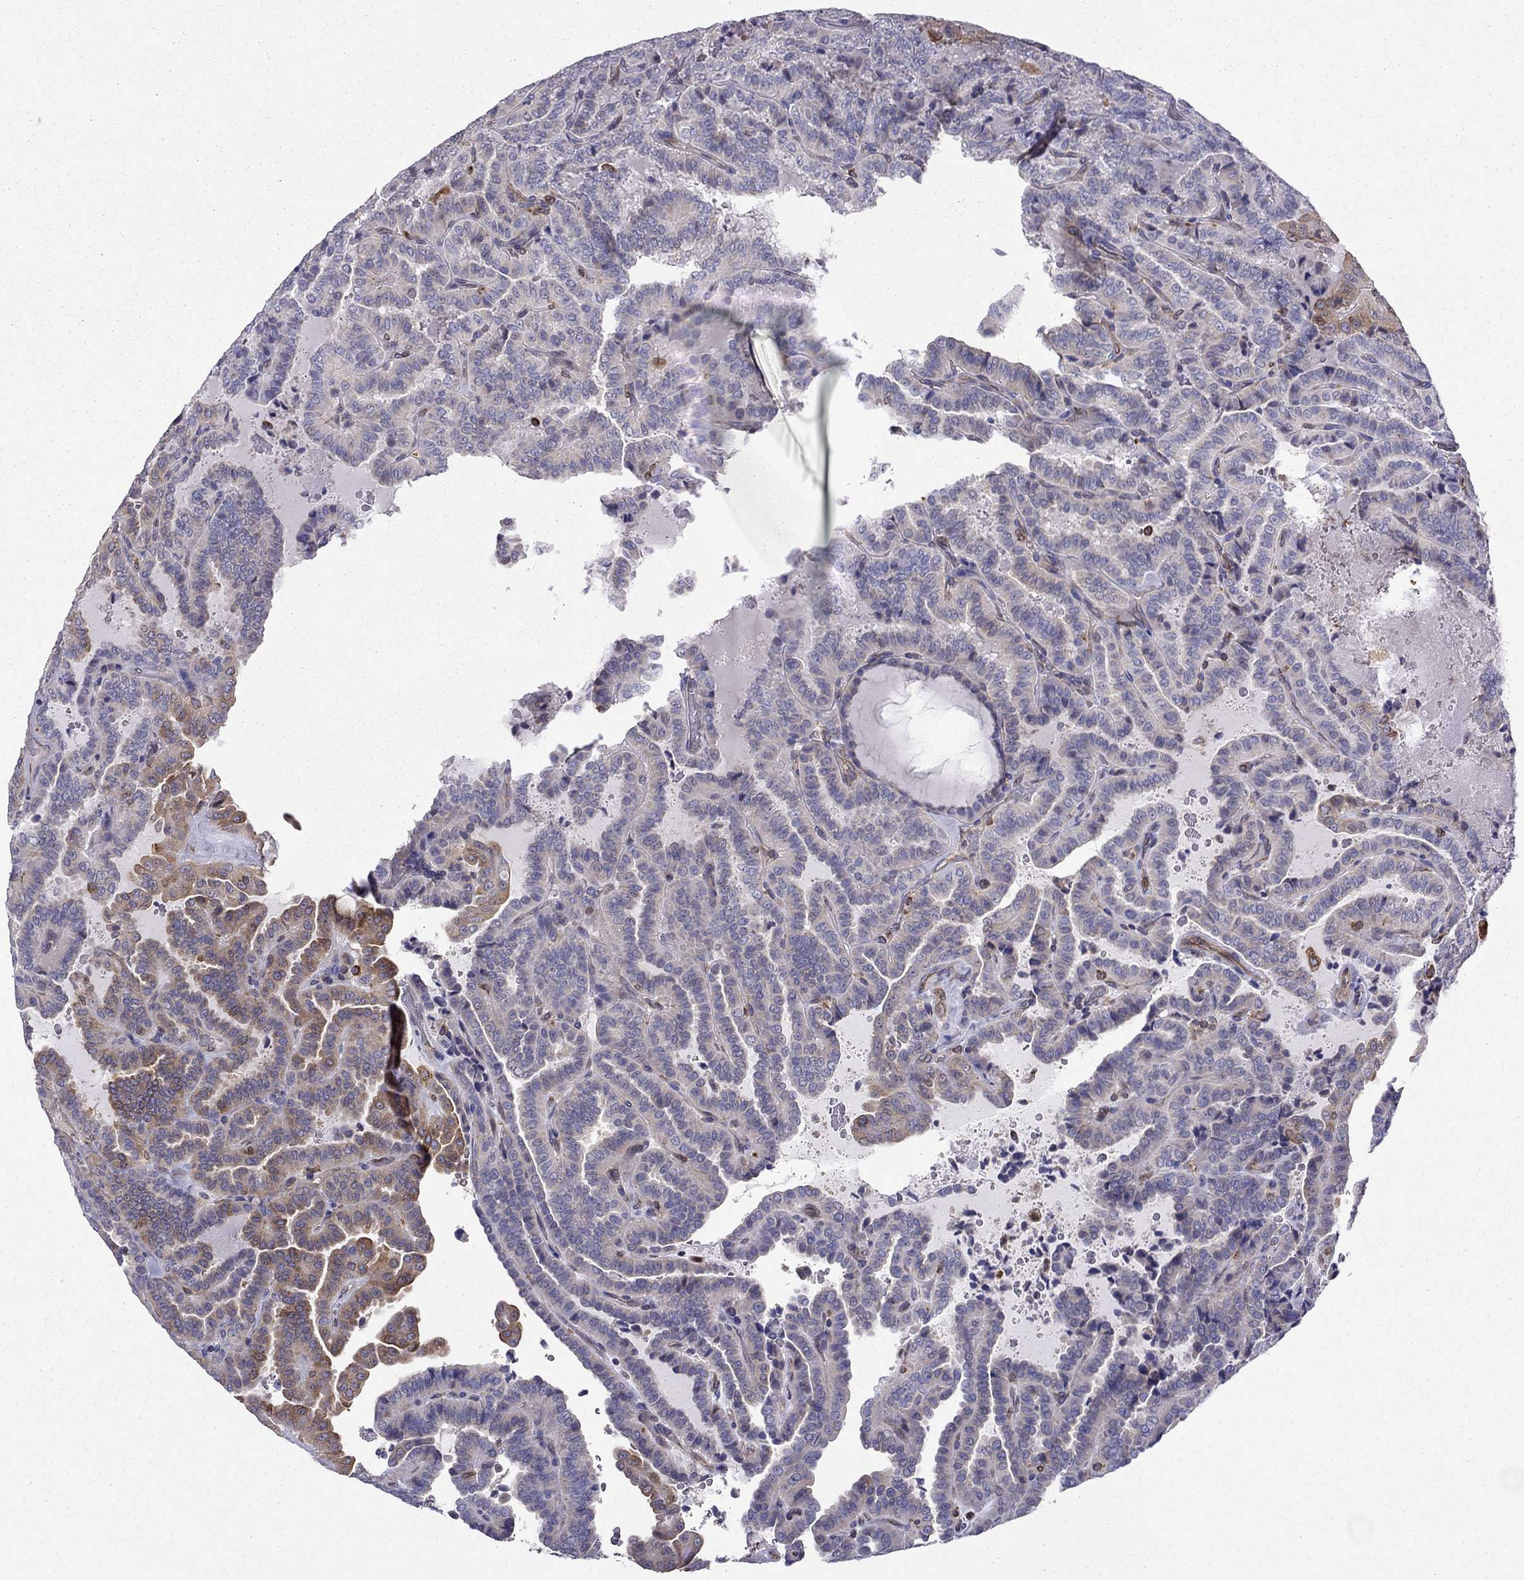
{"staining": {"intensity": "weak", "quantity": "<25%", "location": "cytoplasmic/membranous"}, "tissue": "thyroid cancer", "cell_type": "Tumor cells", "image_type": "cancer", "snomed": [{"axis": "morphology", "description": "Papillary adenocarcinoma, NOS"}, {"axis": "topography", "description": "Thyroid gland"}], "caption": "Image shows no significant protein positivity in tumor cells of papillary adenocarcinoma (thyroid). Nuclei are stained in blue.", "gene": "GNAL", "patient": {"sex": "female", "age": 39}}